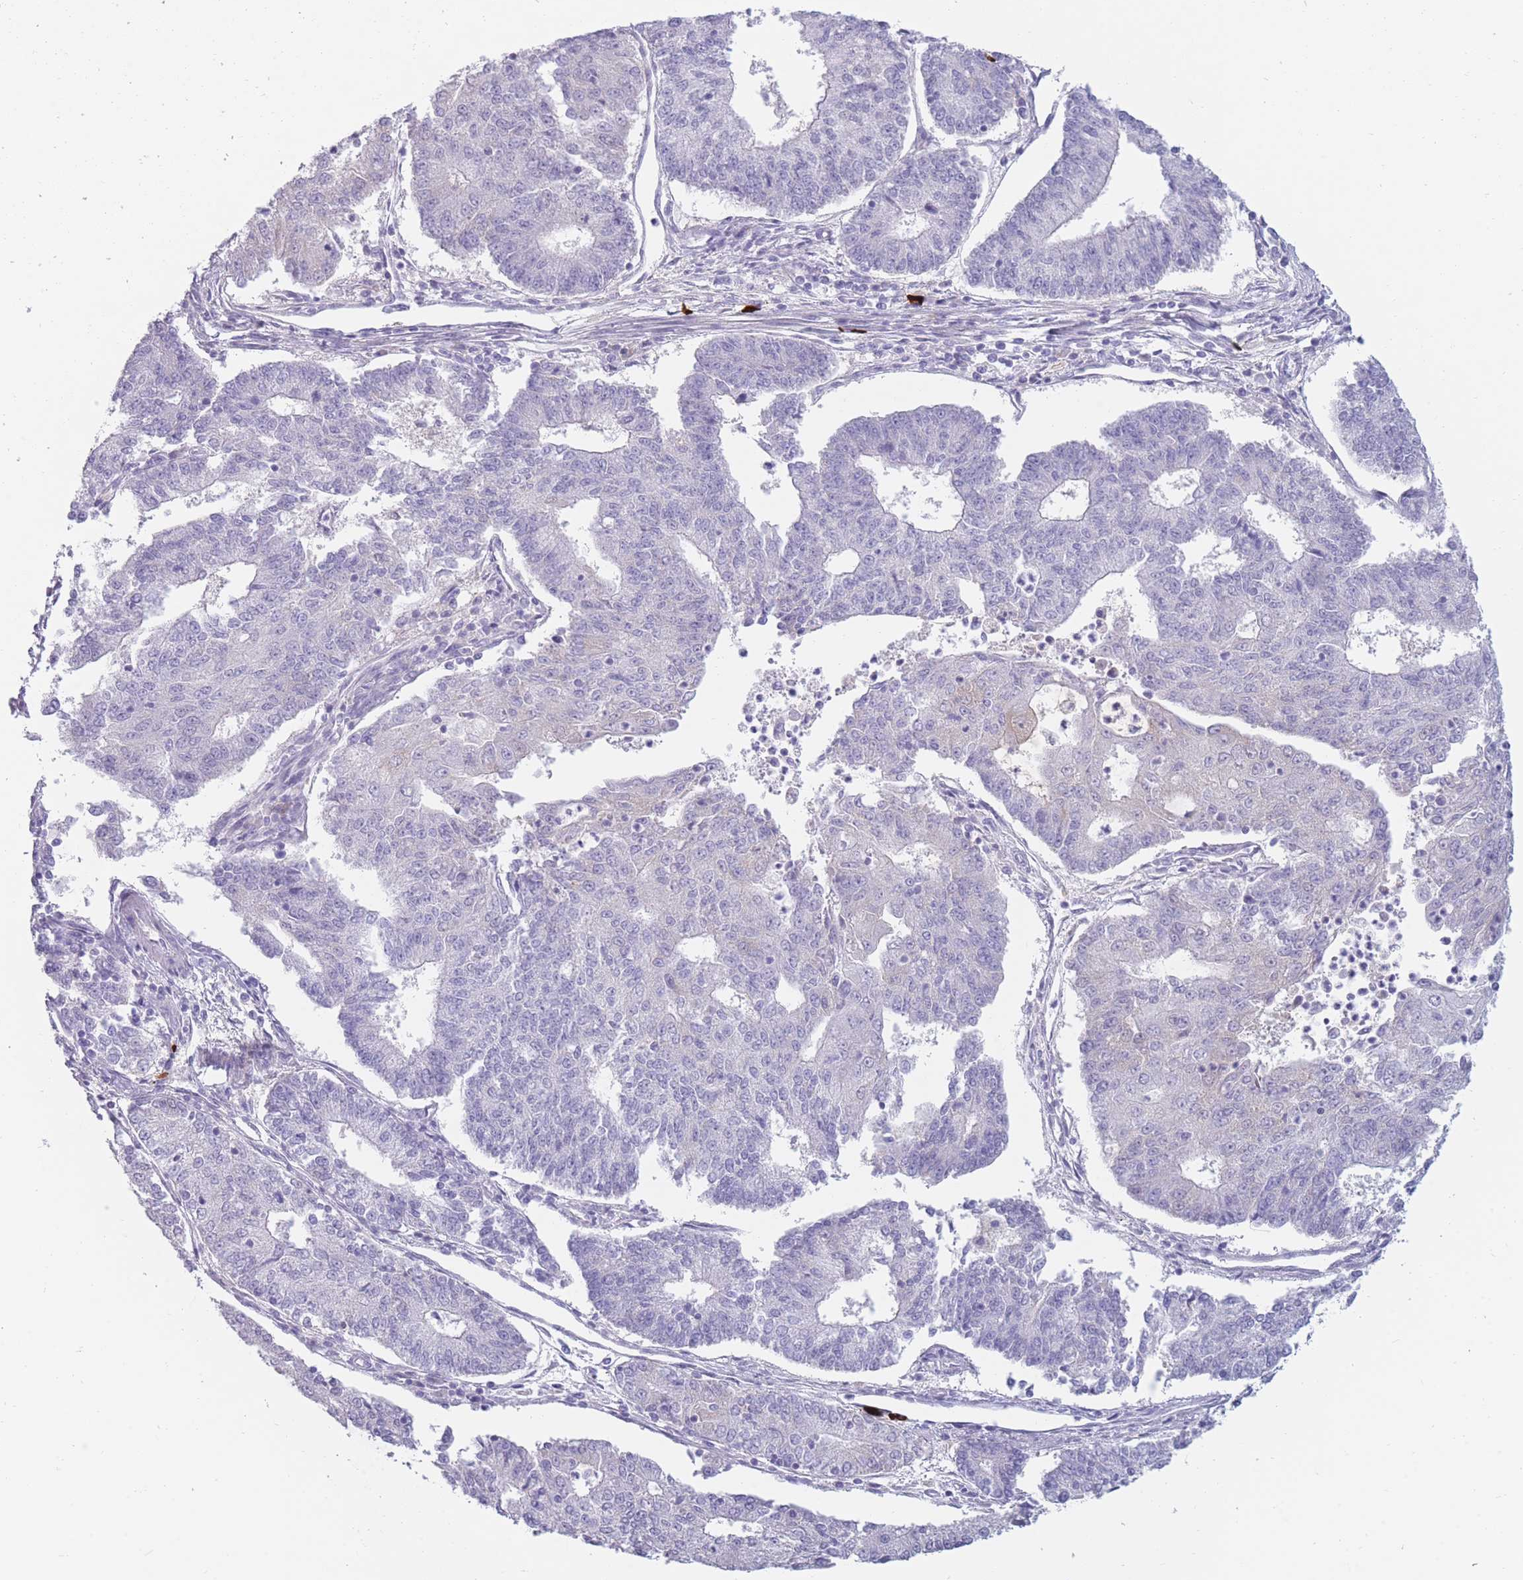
{"staining": {"intensity": "negative", "quantity": "none", "location": "none"}, "tissue": "endometrial cancer", "cell_type": "Tumor cells", "image_type": "cancer", "snomed": [{"axis": "morphology", "description": "Adenocarcinoma, NOS"}, {"axis": "topography", "description": "Endometrium"}], "caption": "A high-resolution photomicrograph shows immunohistochemistry staining of endometrial cancer, which reveals no significant expression in tumor cells.", "gene": "TNFSF11", "patient": {"sex": "female", "age": 56}}